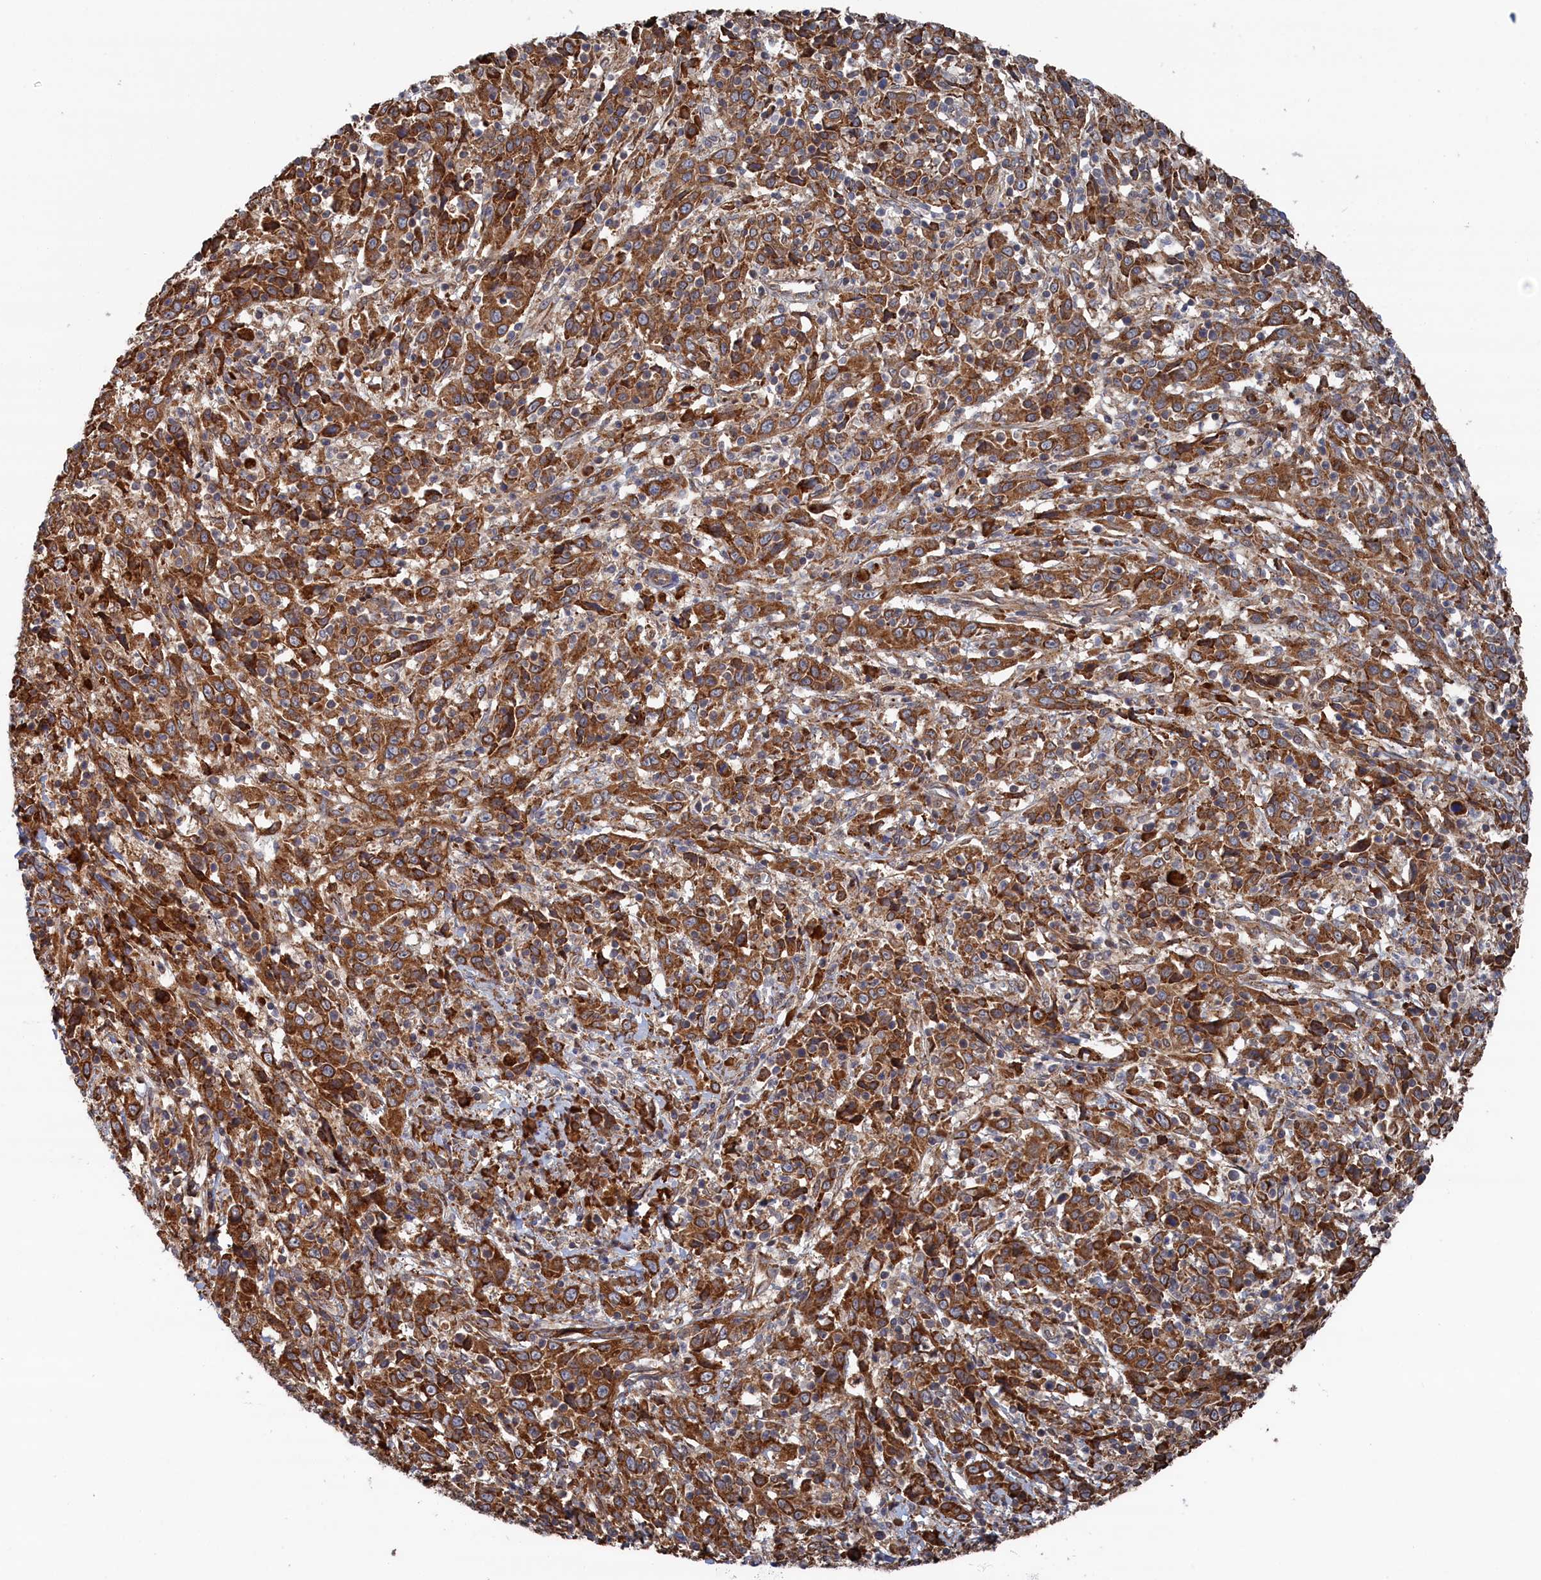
{"staining": {"intensity": "strong", "quantity": ">75%", "location": "cytoplasmic/membranous"}, "tissue": "cervical cancer", "cell_type": "Tumor cells", "image_type": "cancer", "snomed": [{"axis": "morphology", "description": "Squamous cell carcinoma, NOS"}, {"axis": "topography", "description": "Cervix"}], "caption": "Immunohistochemical staining of human cervical cancer displays high levels of strong cytoplasmic/membranous staining in approximately >75% of tumor cells.", "gene": "BPIFB6", "patient": {"sex": "female", "age": 46}}